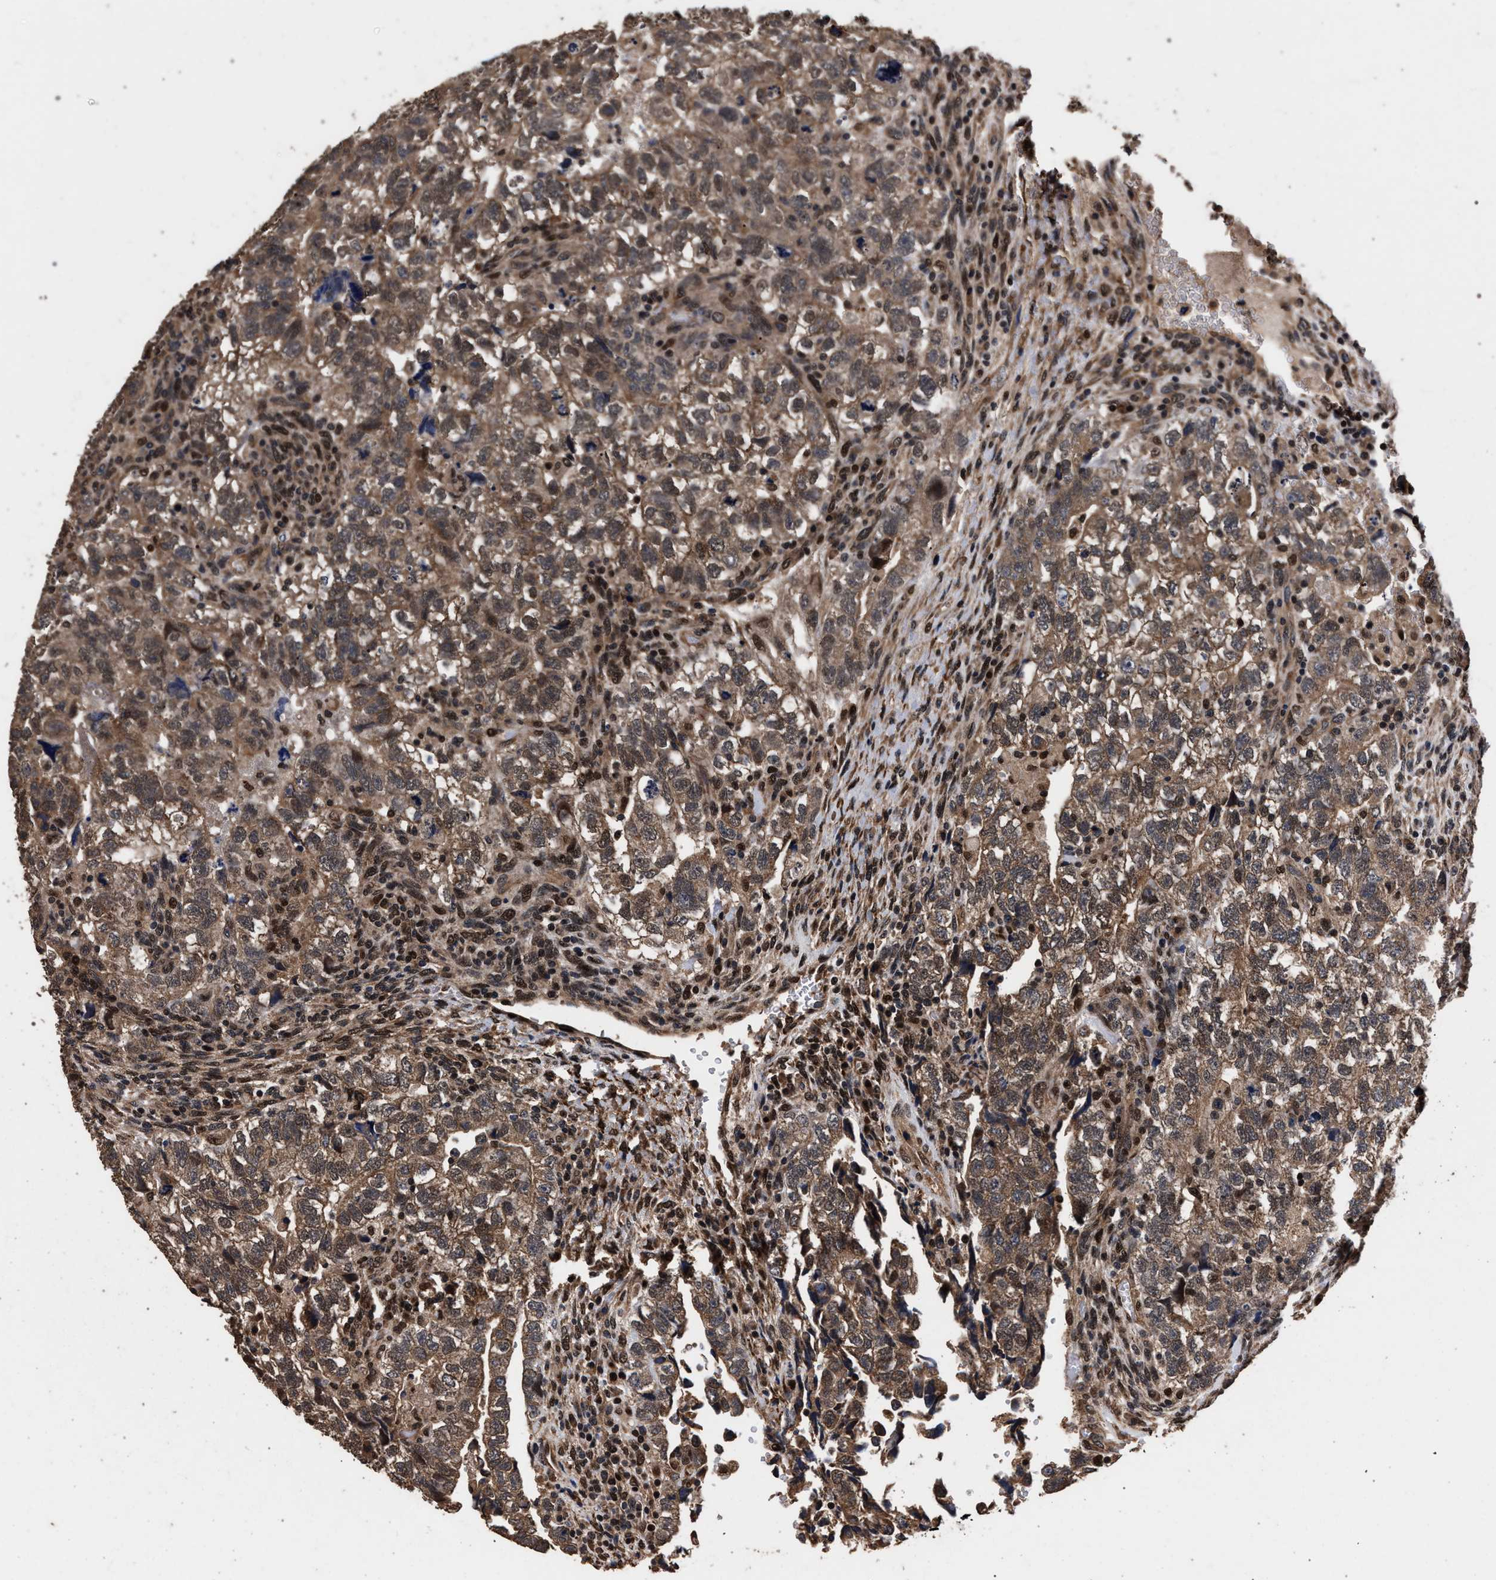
{"staining": {"intensity": "moderate", "quantity": ">75%", "location": "cytoplasmic/membranous,nuclear"}, "tissue": "testis cancer", "cell_type": "Tumor cells", "image_type": "cancer", "snomed": [{"axis": "morphology", "description": "Carcinoma, Embryonal, NOS"}, {"axis": "topography", "description": "Testis"}], "caption": "Brown immunohistochemical staining in human testis cancer (embryonal carcinoma) reveals moderate cytoplasmic/membranous and nuclear positivity in approximately >75% of tumor cells.", "gene": "ACOX1", "patient": {"sex": "male", "age": 36}}